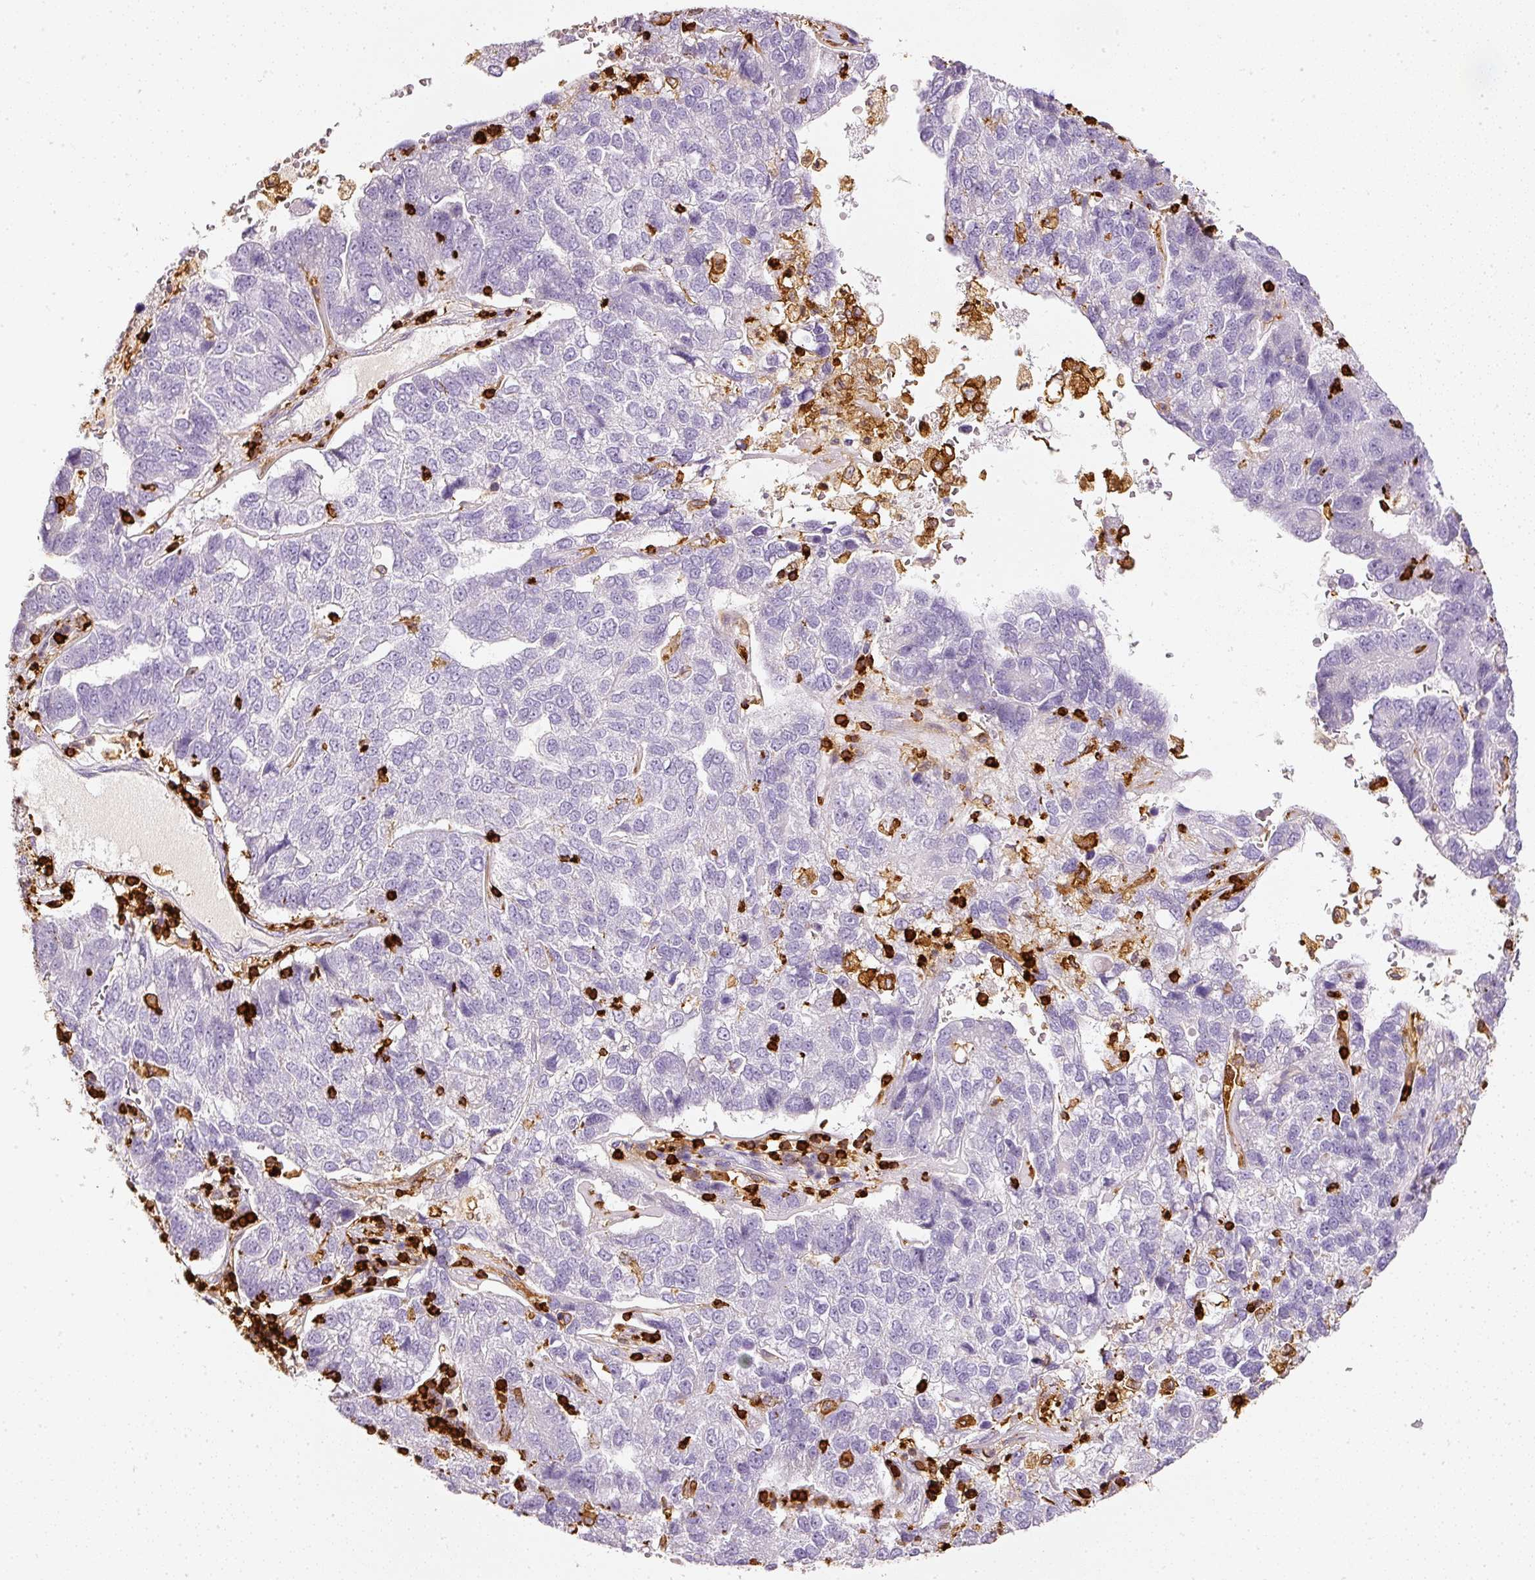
{"staining": {"intensity": "negative", "quantity": "none", "location": "none"}, "tissue": "pancreatic cancer", "cell_type": "Tumor cells", "image_type": "cancer", "snomed": [{"axis": "morphology", "description": "Adenocarcinoma, NOS"}, {"axis": "topography", "description": "Pancreas"}], "caption": "Protein analysis of pancreatic cancer shows no significant expression in tumor cells.", "gene": "EVL", "patient": {"sex": "female", "age": 61}}